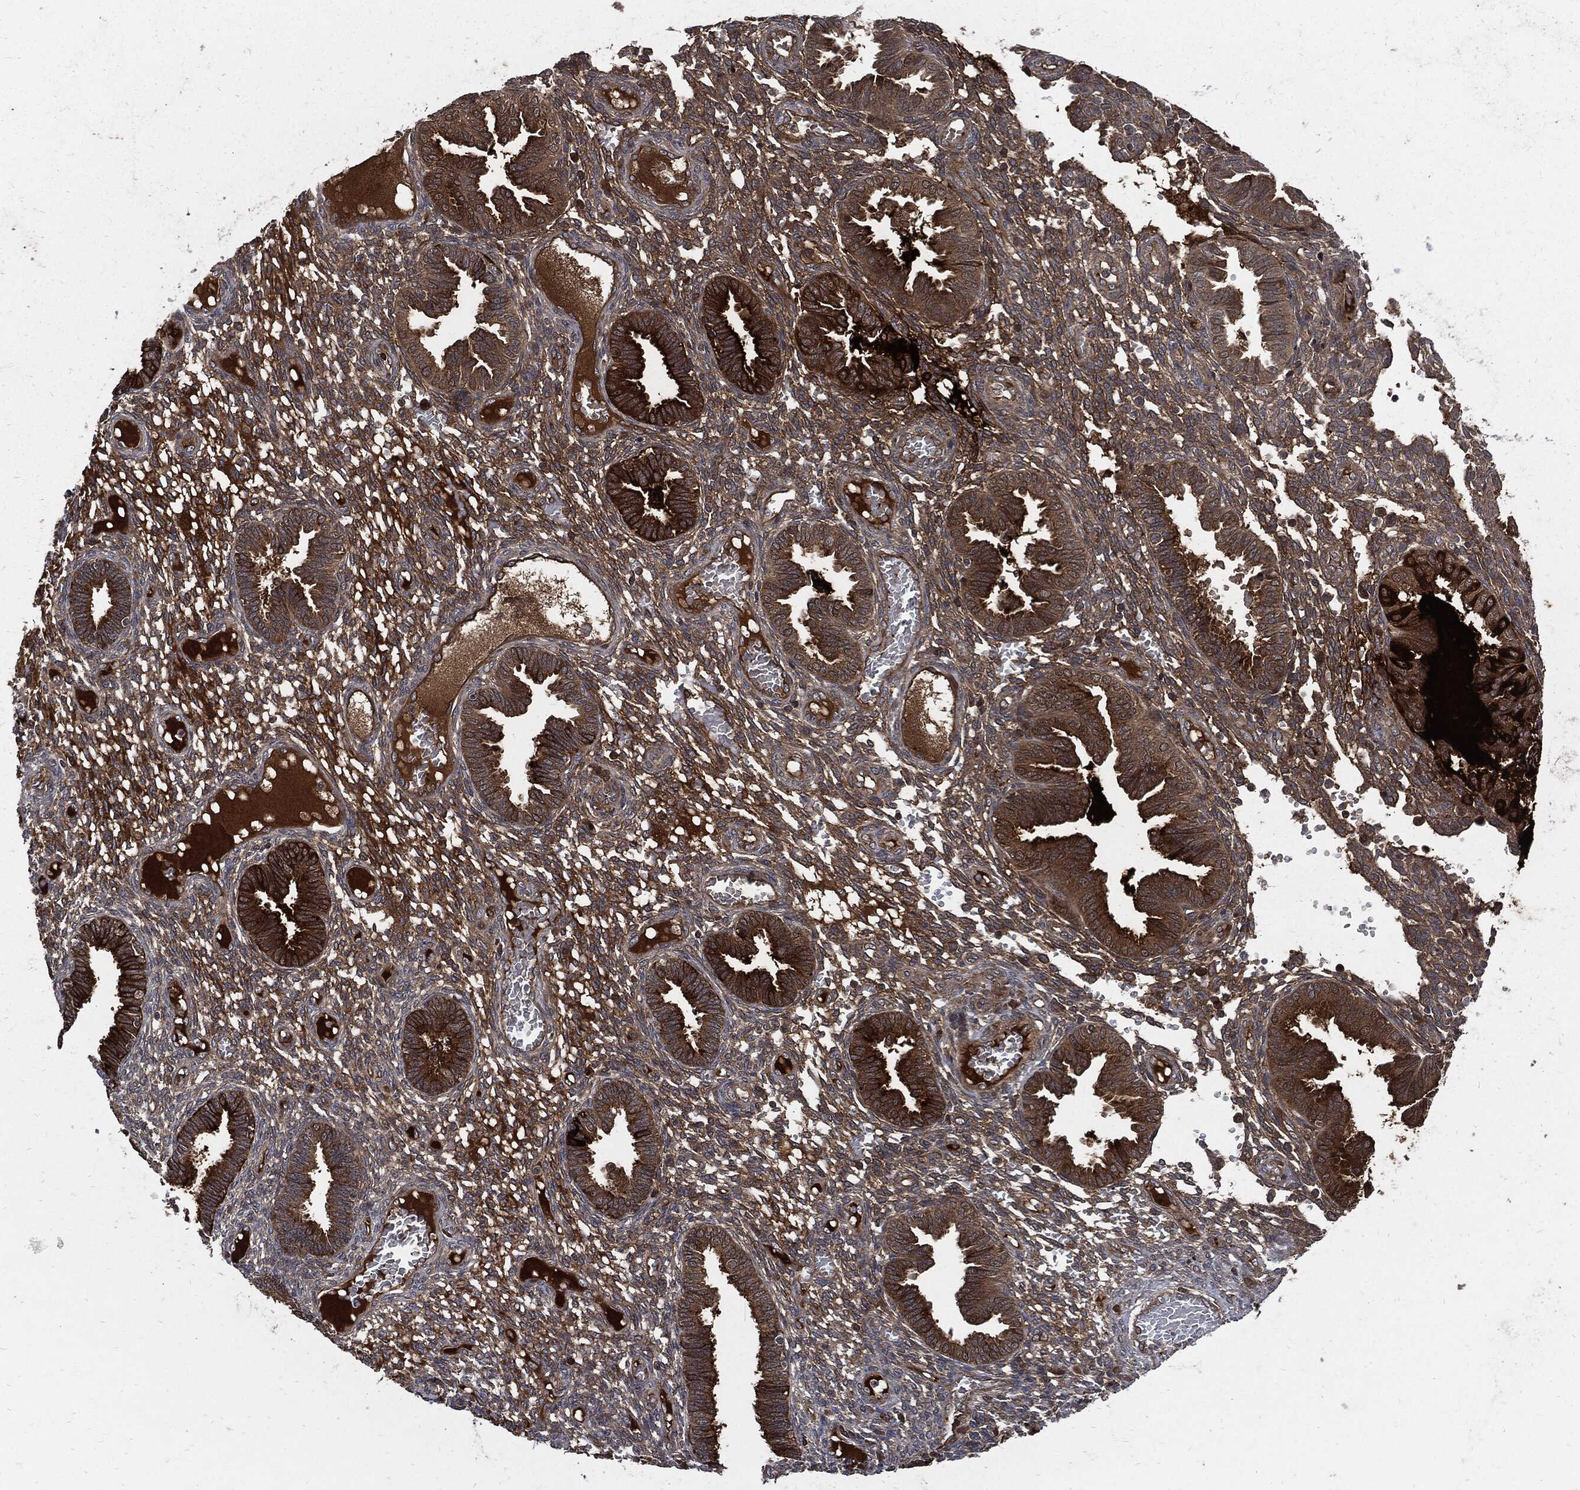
{"staining": {"intensity": "strong", "quantity": "<25%", "location": "cytoplasmic/membranous"}, "tissue": "endometrium", "cell_type": "Cells in endometrial stroma", "image_type": "normal", "snomed": [{"axis": "morphology", "description": "Normal tissue, NOS"}, {"axis": "topography", "description": "Endometrium"}], "caption": "Strong cytoplasmic/membranous expression for a protein is present in approximately <25% of cells in endometrial stroma of normal endometrium using immunohistochemistry (IHC).", "gene": "CLU", "patient": {"sex": "female", "age": 42}}